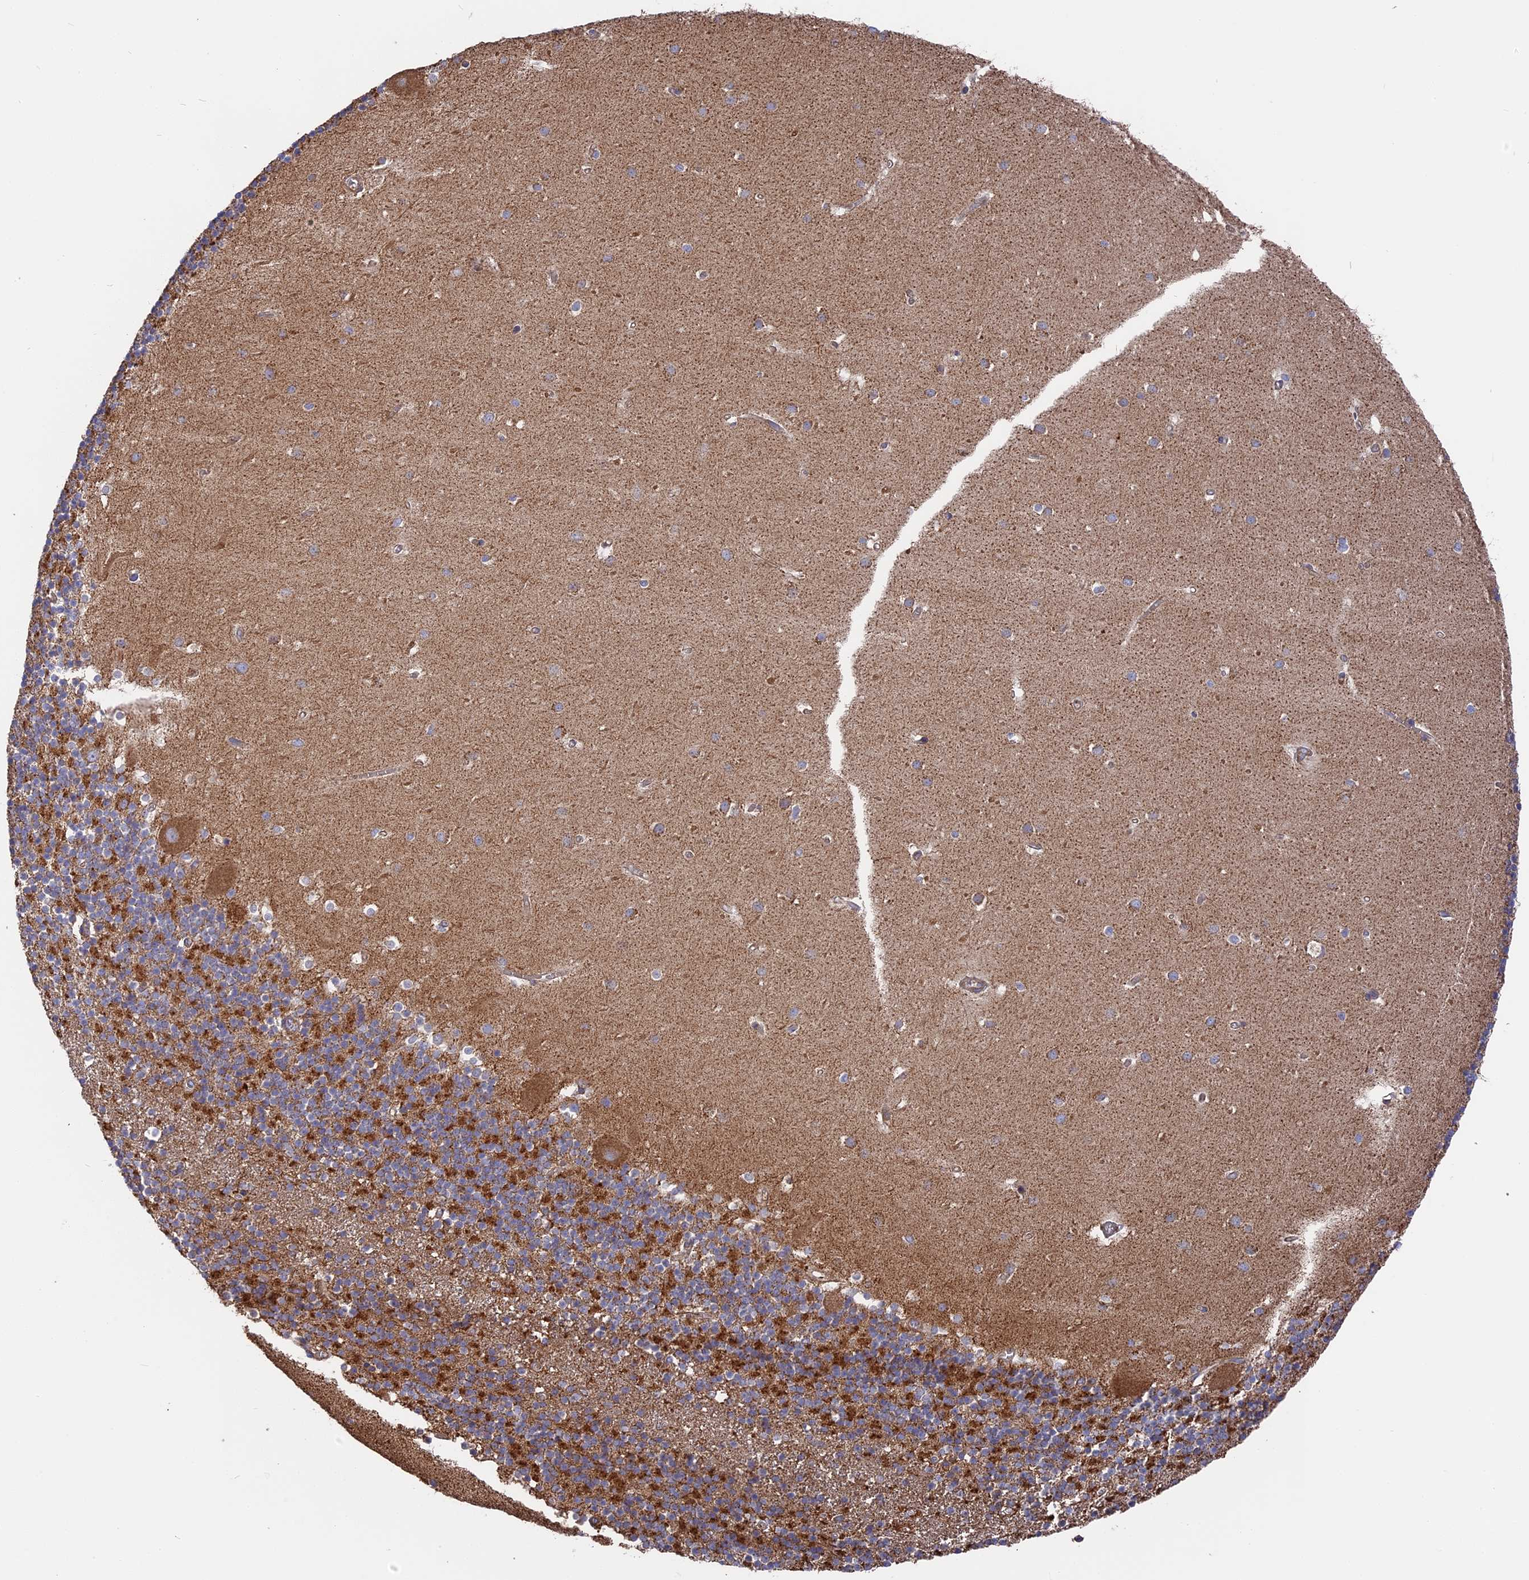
{"staining": {"intensity": "strong", "quantity": ">75%", "location": "cytoplasmic/membranous"}, "tissue": "cerebellum", "cell_type": "Cells in granular layer", "image_type": "normal", "snomed": [{"axis": "morphology", "description": "Normal tissue, NOS"}, {"axis": "topography", "description": "Cerebellum"}], "caption": "Protein expression analysis of benign human cerebellum reveals strong cytoplasmic/membranous expression in about >75% of cells in granular layer. Nuclei are stained in blue.", "gene": "TELO2", "patient": {"sex": "male", "age": 54}}